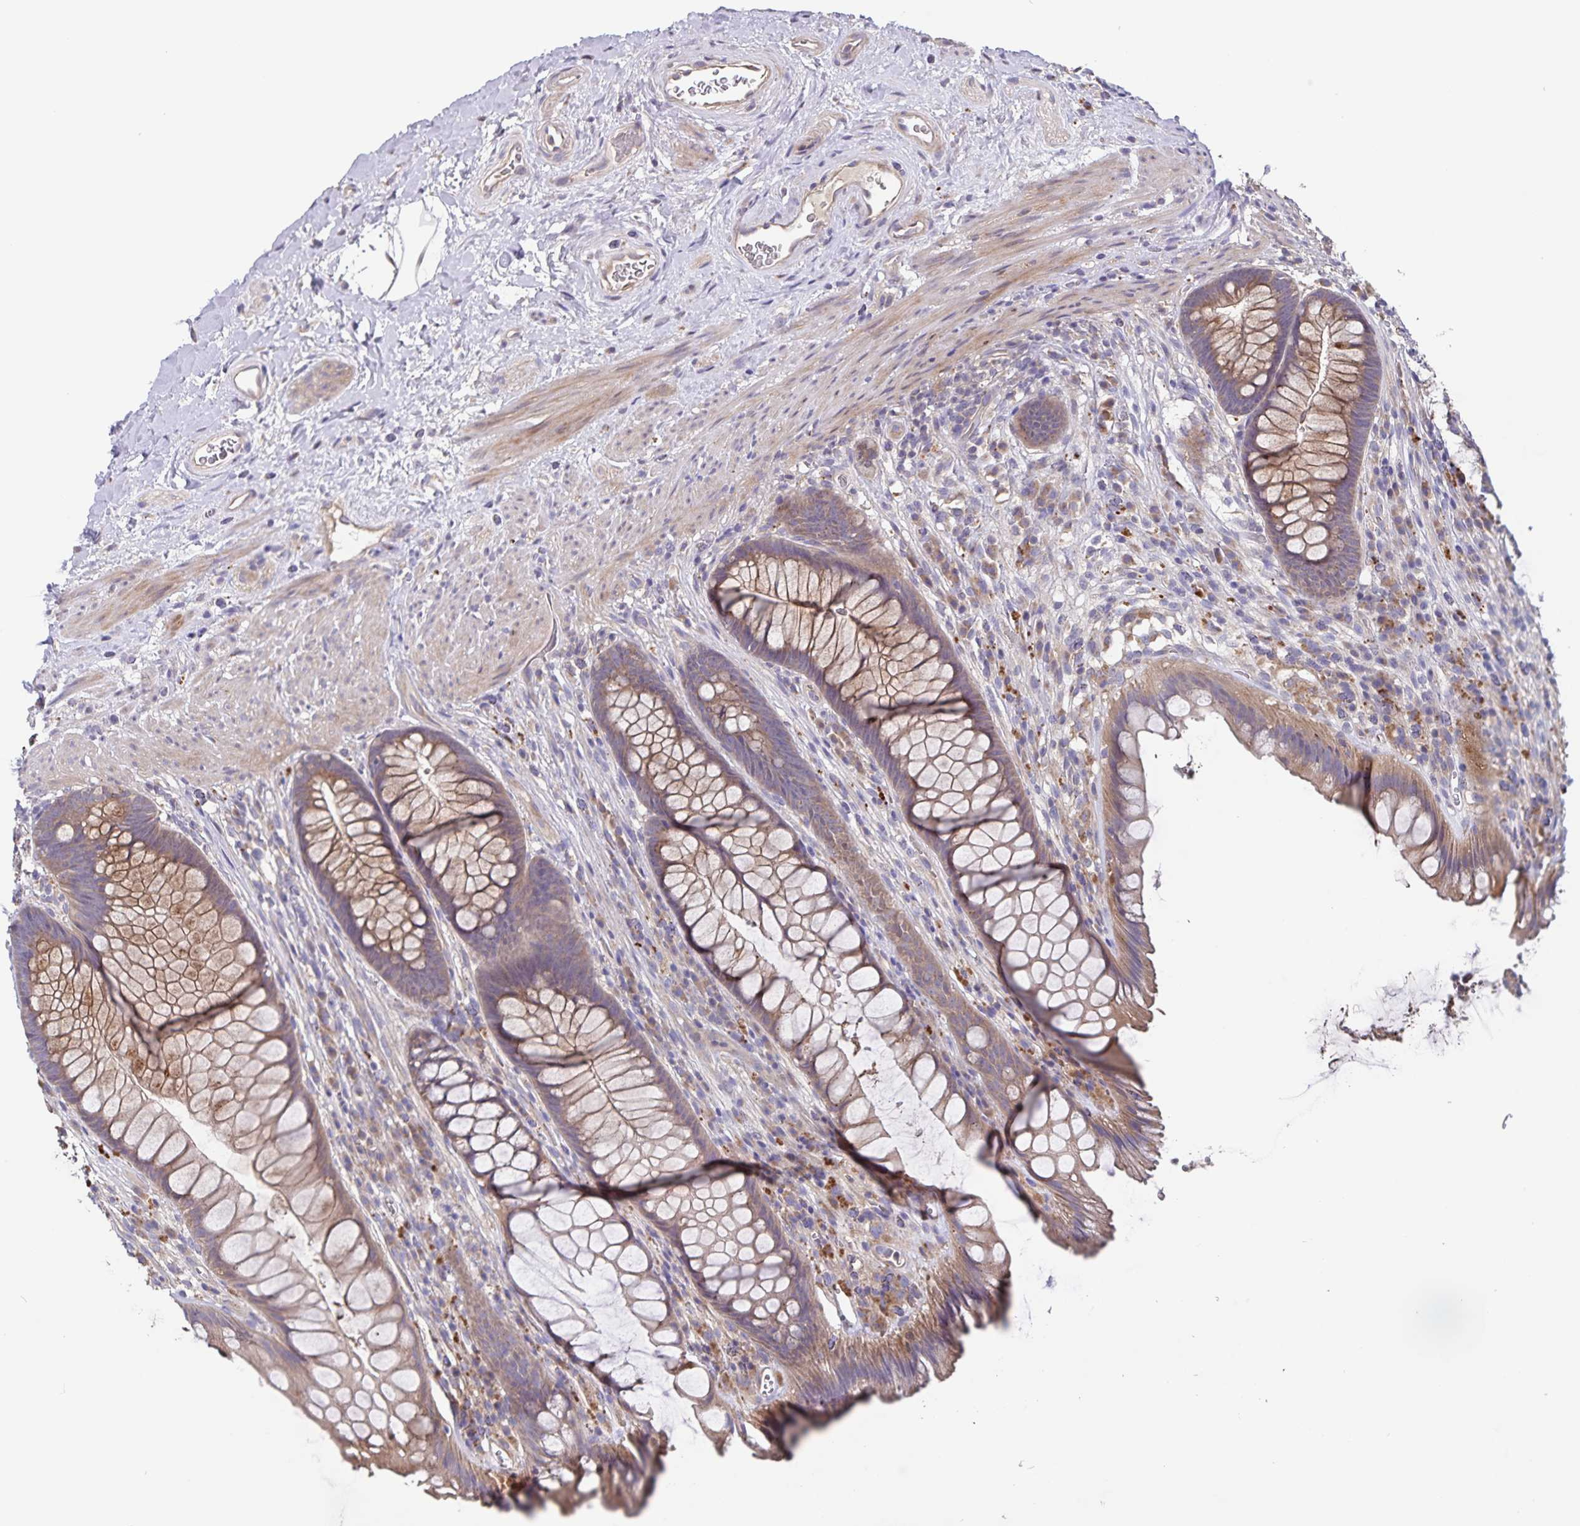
{"staining": {"intensity": "moderate", "quantity": ">75%", "location": "cytoplasmic/membranous"}, "tissue": "rectum", "cell_type": "Glandular cells", "image_type": "normal", "snomed": [{"axis": "morphology", "description": "Normal tissue, NOS"}, {"axis": "topography", "description": "Rectum"}], "caption": "Immunohistochemical staining of normal rectum displays moderate cytoplasmic/membranous protein staining in approximately >75% of glandular cells. (DAB IHC, brown staining for protein, blue staining for nuclei).", "gene": "FBXL16", "patient": {"sex": "male", "age": 53}}